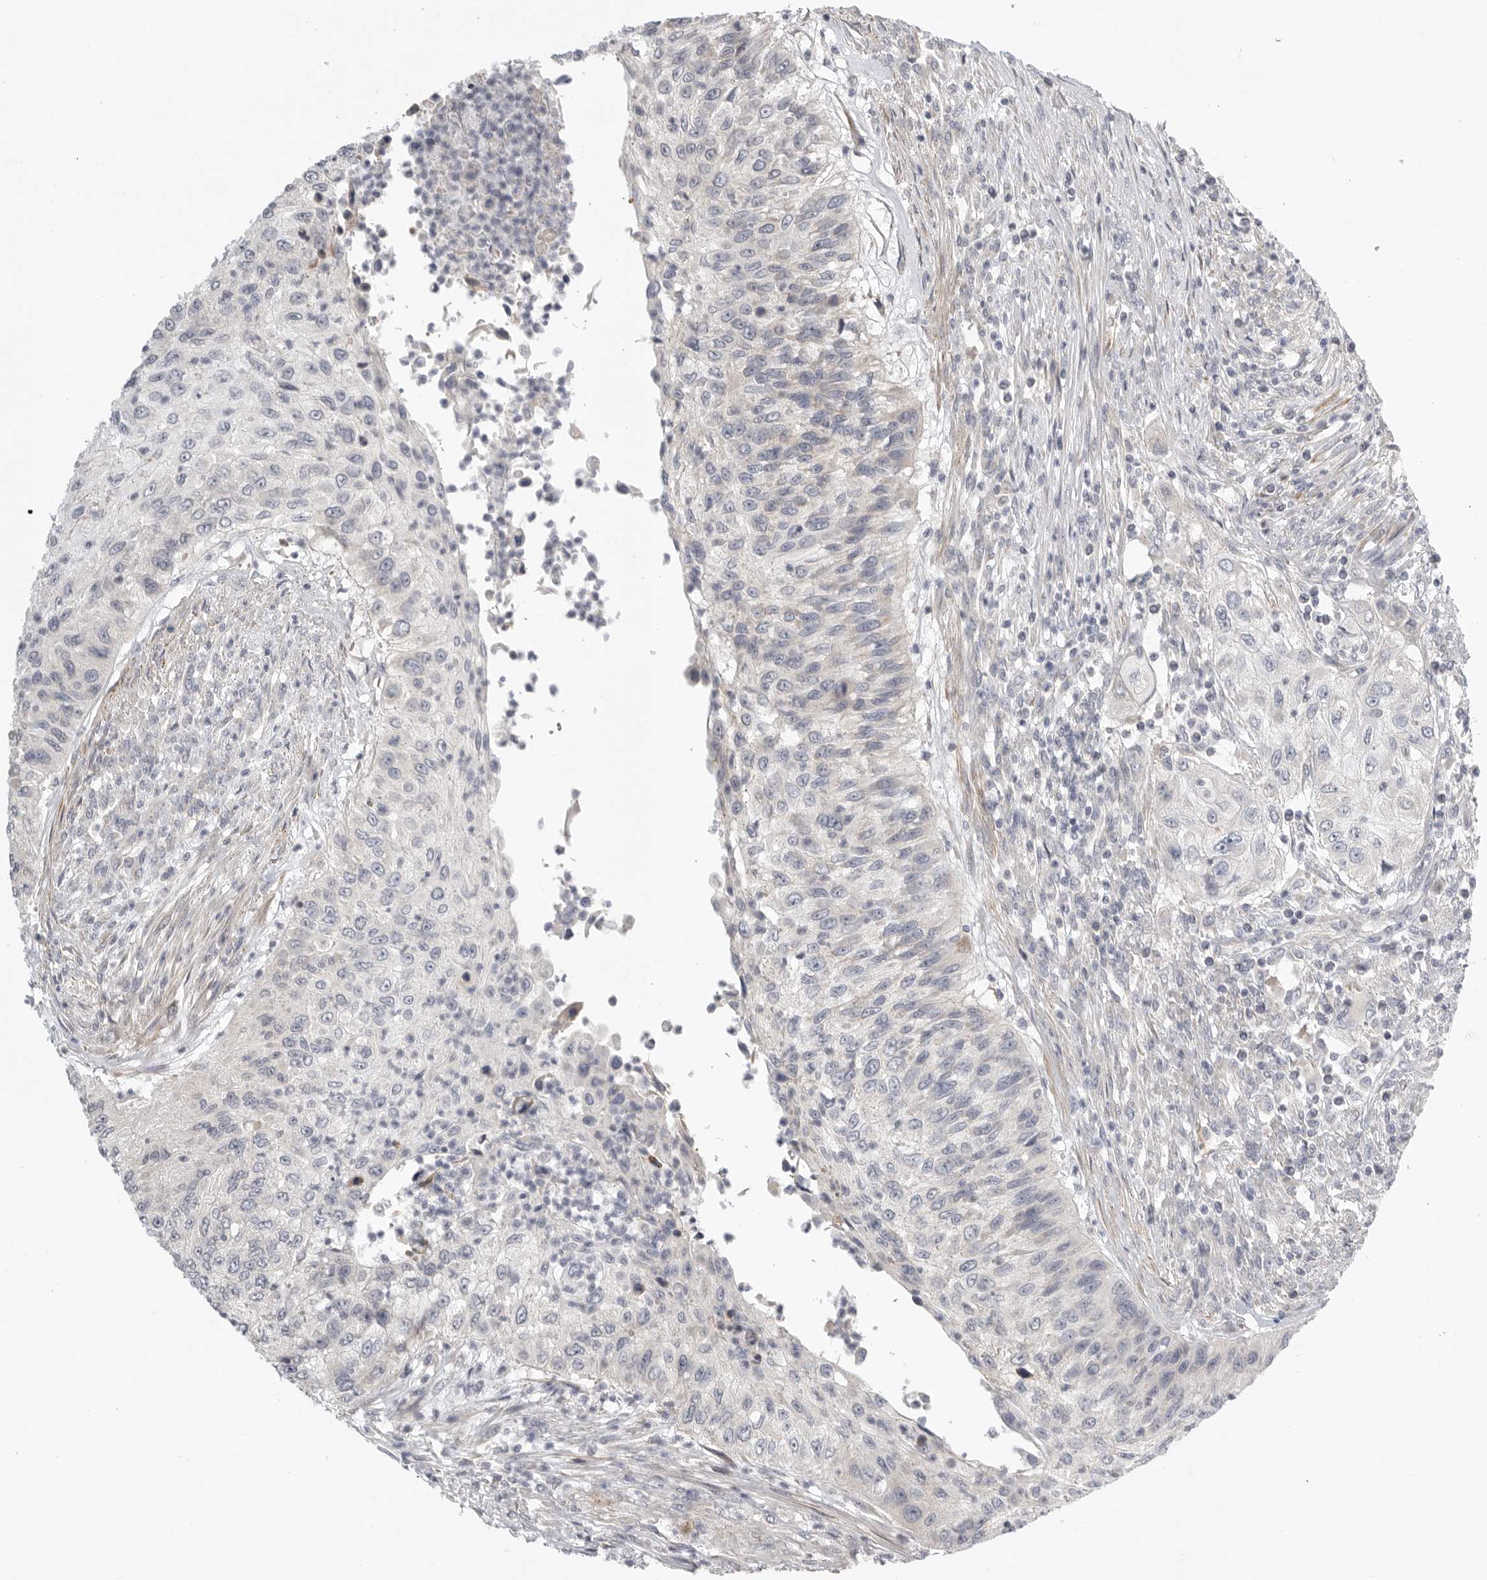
{"staining": {"intensity": "negative", "quantity": "none", "location": "none"}, "tissue": "urothelial cancer", "cell_type": "Tumor cells", "image_type": "cancer", "snomed": [{"axis": "morphology", "description": "Urothelial carcinoma, High grade"}, {"axis": "topography", "description": "Urinary bladder"}], "caption": "Immunohistochemistry of human urothelial cancer displays no staining in tumor cells.", "gene": "STAB2", "patient": {"sex": "female", "age": 60}}